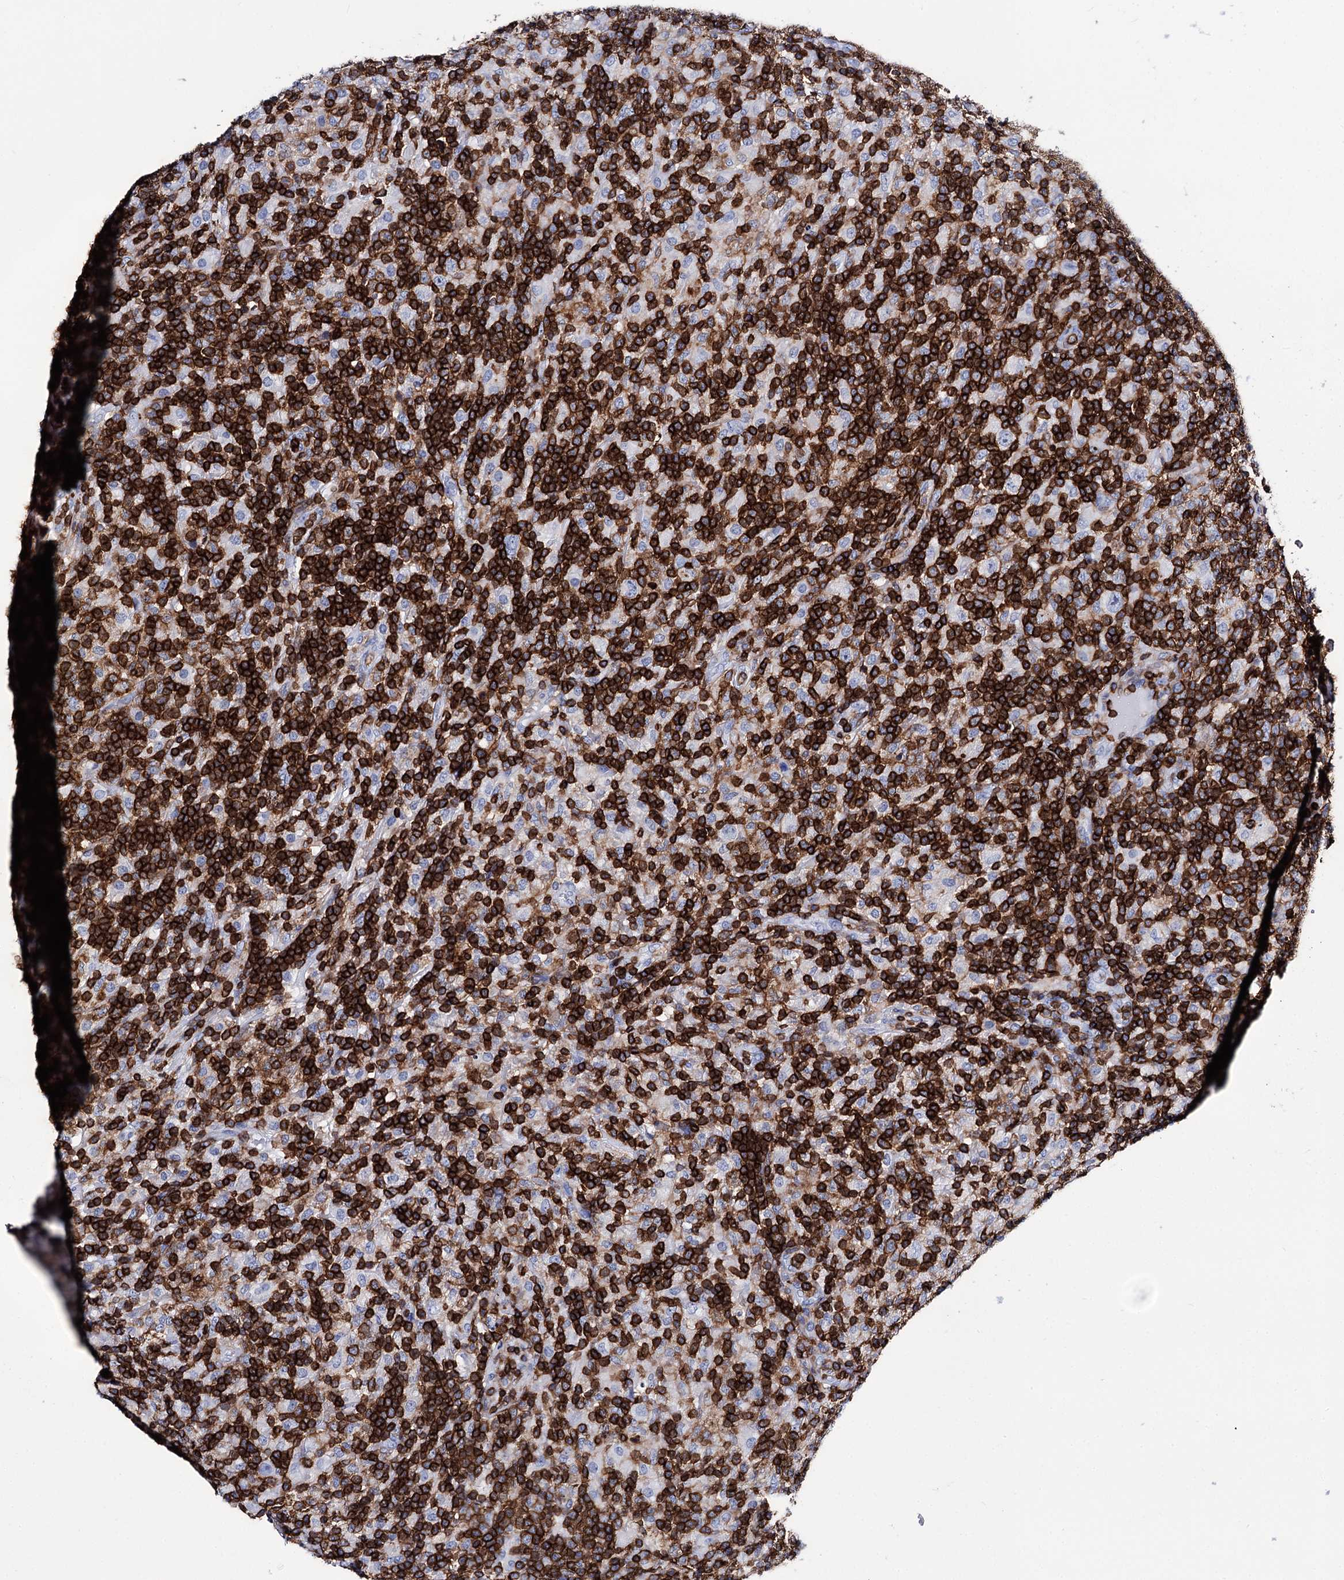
{"staining": {"intensity": "negative", "quantity": "none", "location": "none"}, "tissue": "lymphoma", "cell_type": "Tumor cells", "image_type": "cancer", "snomed": [{"axis": "morphology", "description": "Hodgkin's disease, NOS"}, {"axis": "topography", "description": "Lymph node"}], "caption": "The histopathology image demonstrates no significant positivity in tumor cells of lymphoma.", "gene": "DEF6", "patient": {"sex": "male", "age": 70}}